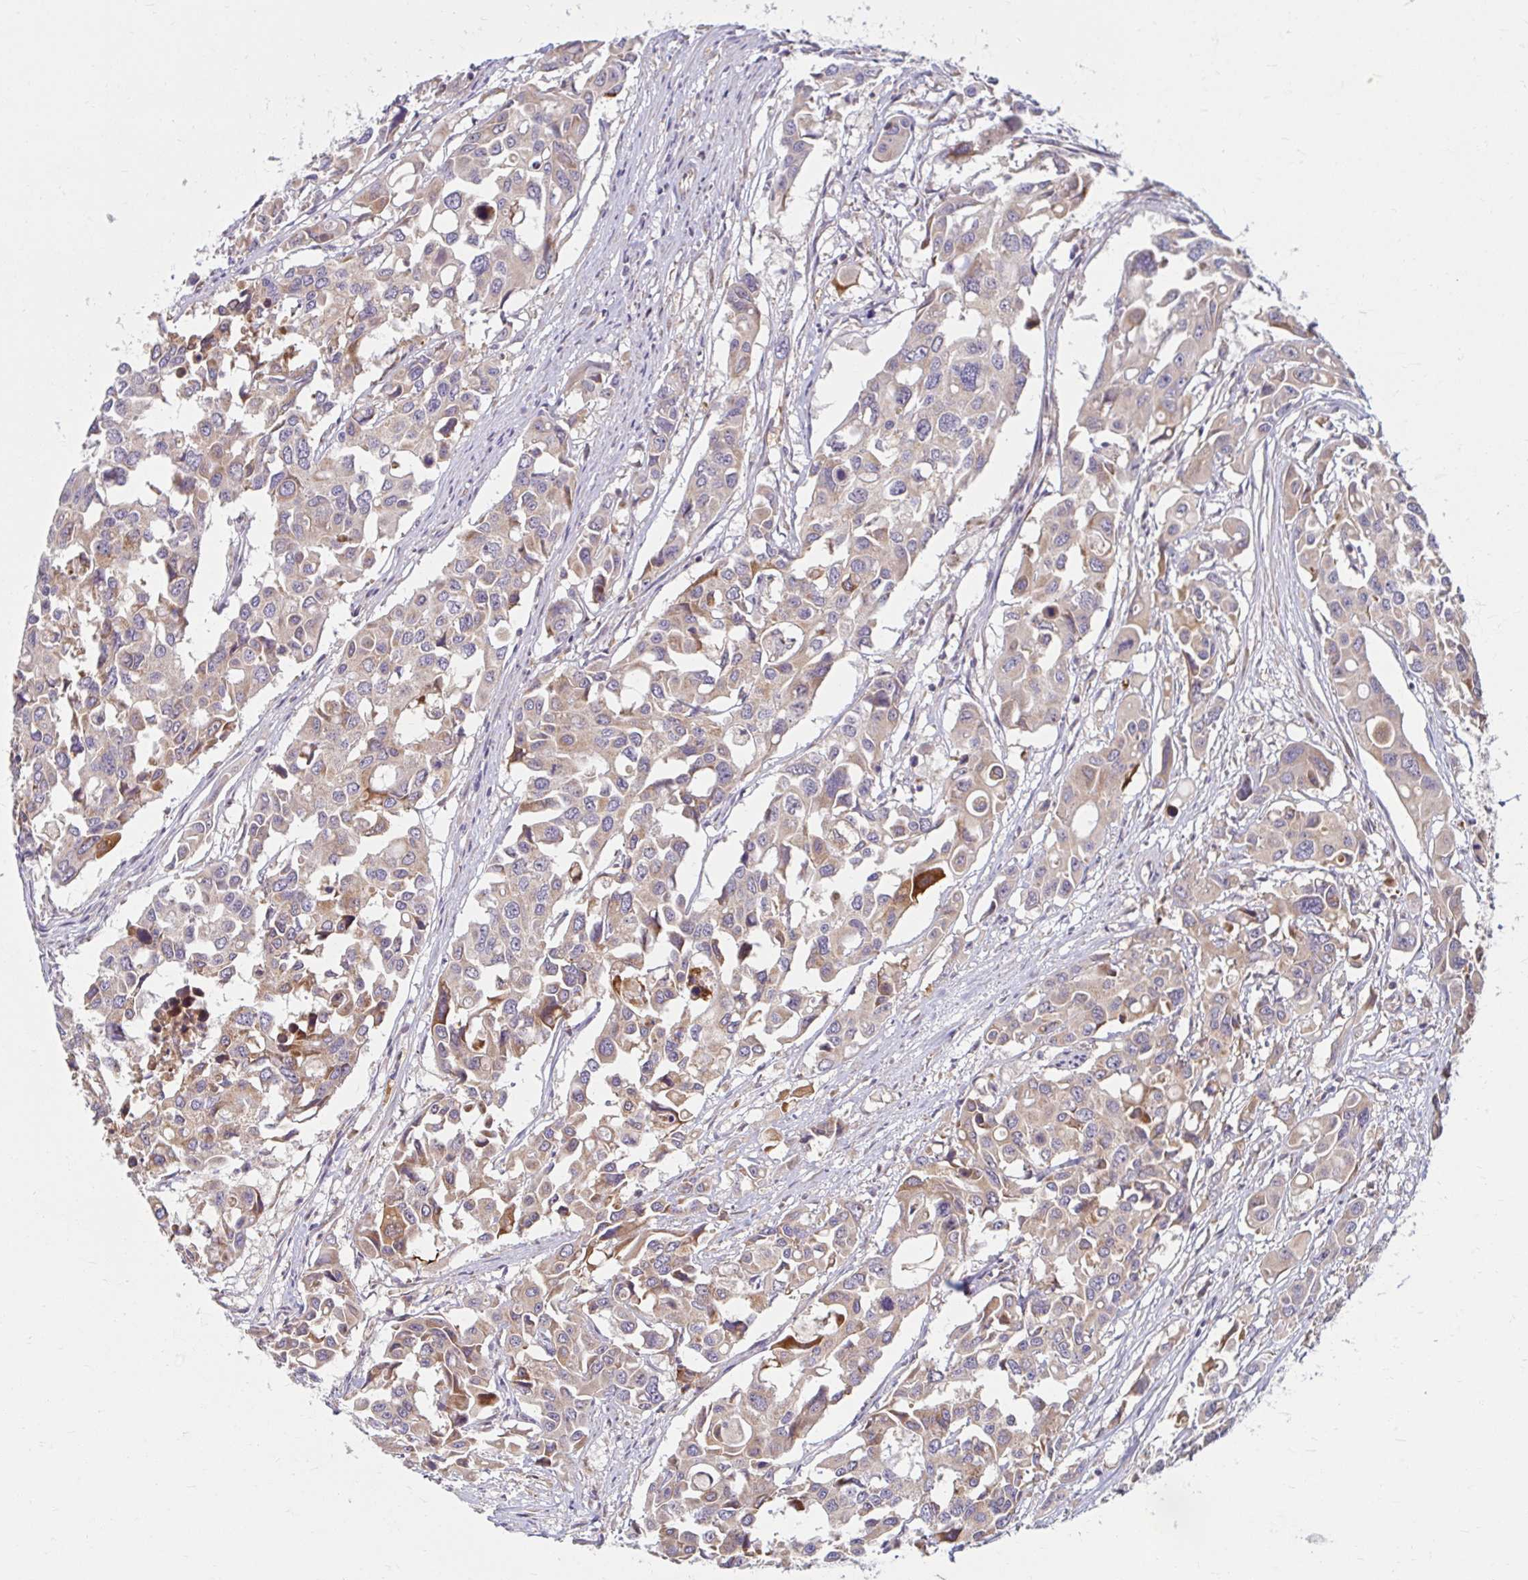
{"staining": {"intensity": "weak", "quantity": "25%-75%", "location": "cytoplasmic/membranous"}, "tissue": "colorectal cancer", "cell_type": "Tumor cells", "image_type": "cancer", "snomed": [{"axis": "morphology", "description": "Adenocarcinoma, NOS"}, {"axis": "topography", "description": "Colon"}], "caption": "Colorectal cancer (adenocarcinoma) stained with a protein marker shows weak staining in tumor cells.", "gene": "SKP2", "patient": {"sex": "male", "age": 77}}